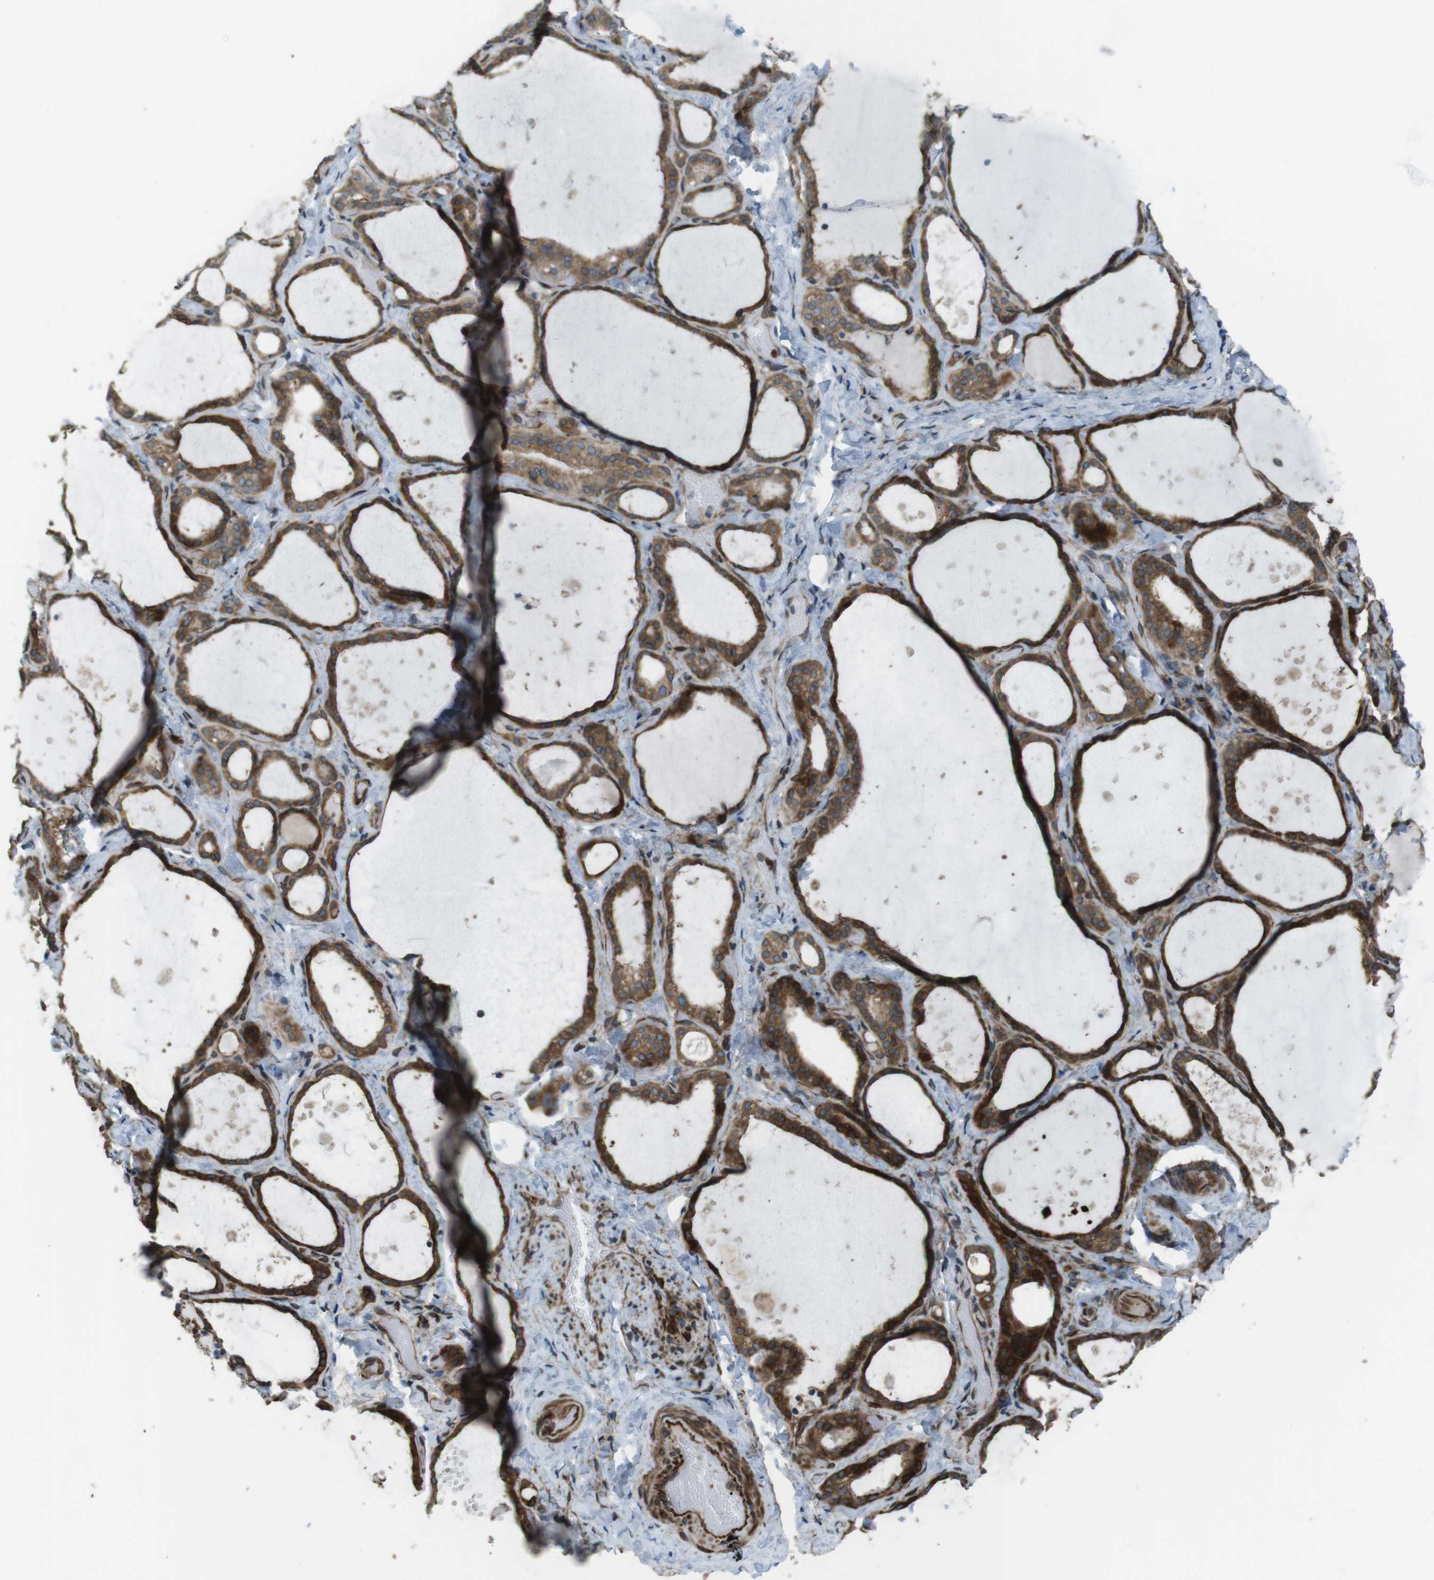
{"staining": {"intensity": "moderate", "quantity": ">75%", "location": "cytoplasmic/membranous"}, "tissue": "thyroid gland", "cell_type": "Glandular cells", "image_type": "normal", "snomed": [{"axis": "morphology", "description": "Normal tissue, NOS"}, {"axis": "topography", "description": "Thyroid gland"}], "caption": "Brown immunohistochemical staining in benign thyroid gland shows moderate cytoplasmic/membranous staining in about >75% of glandular cells. (Stains: DAB (3,3'-diaminobenzidine) in brown, nuclei in blue, Microscopy: brightfield microscopy at high magnification).", "gene": "ZNF330", "patient": {"sex": "female", "age": 44}}